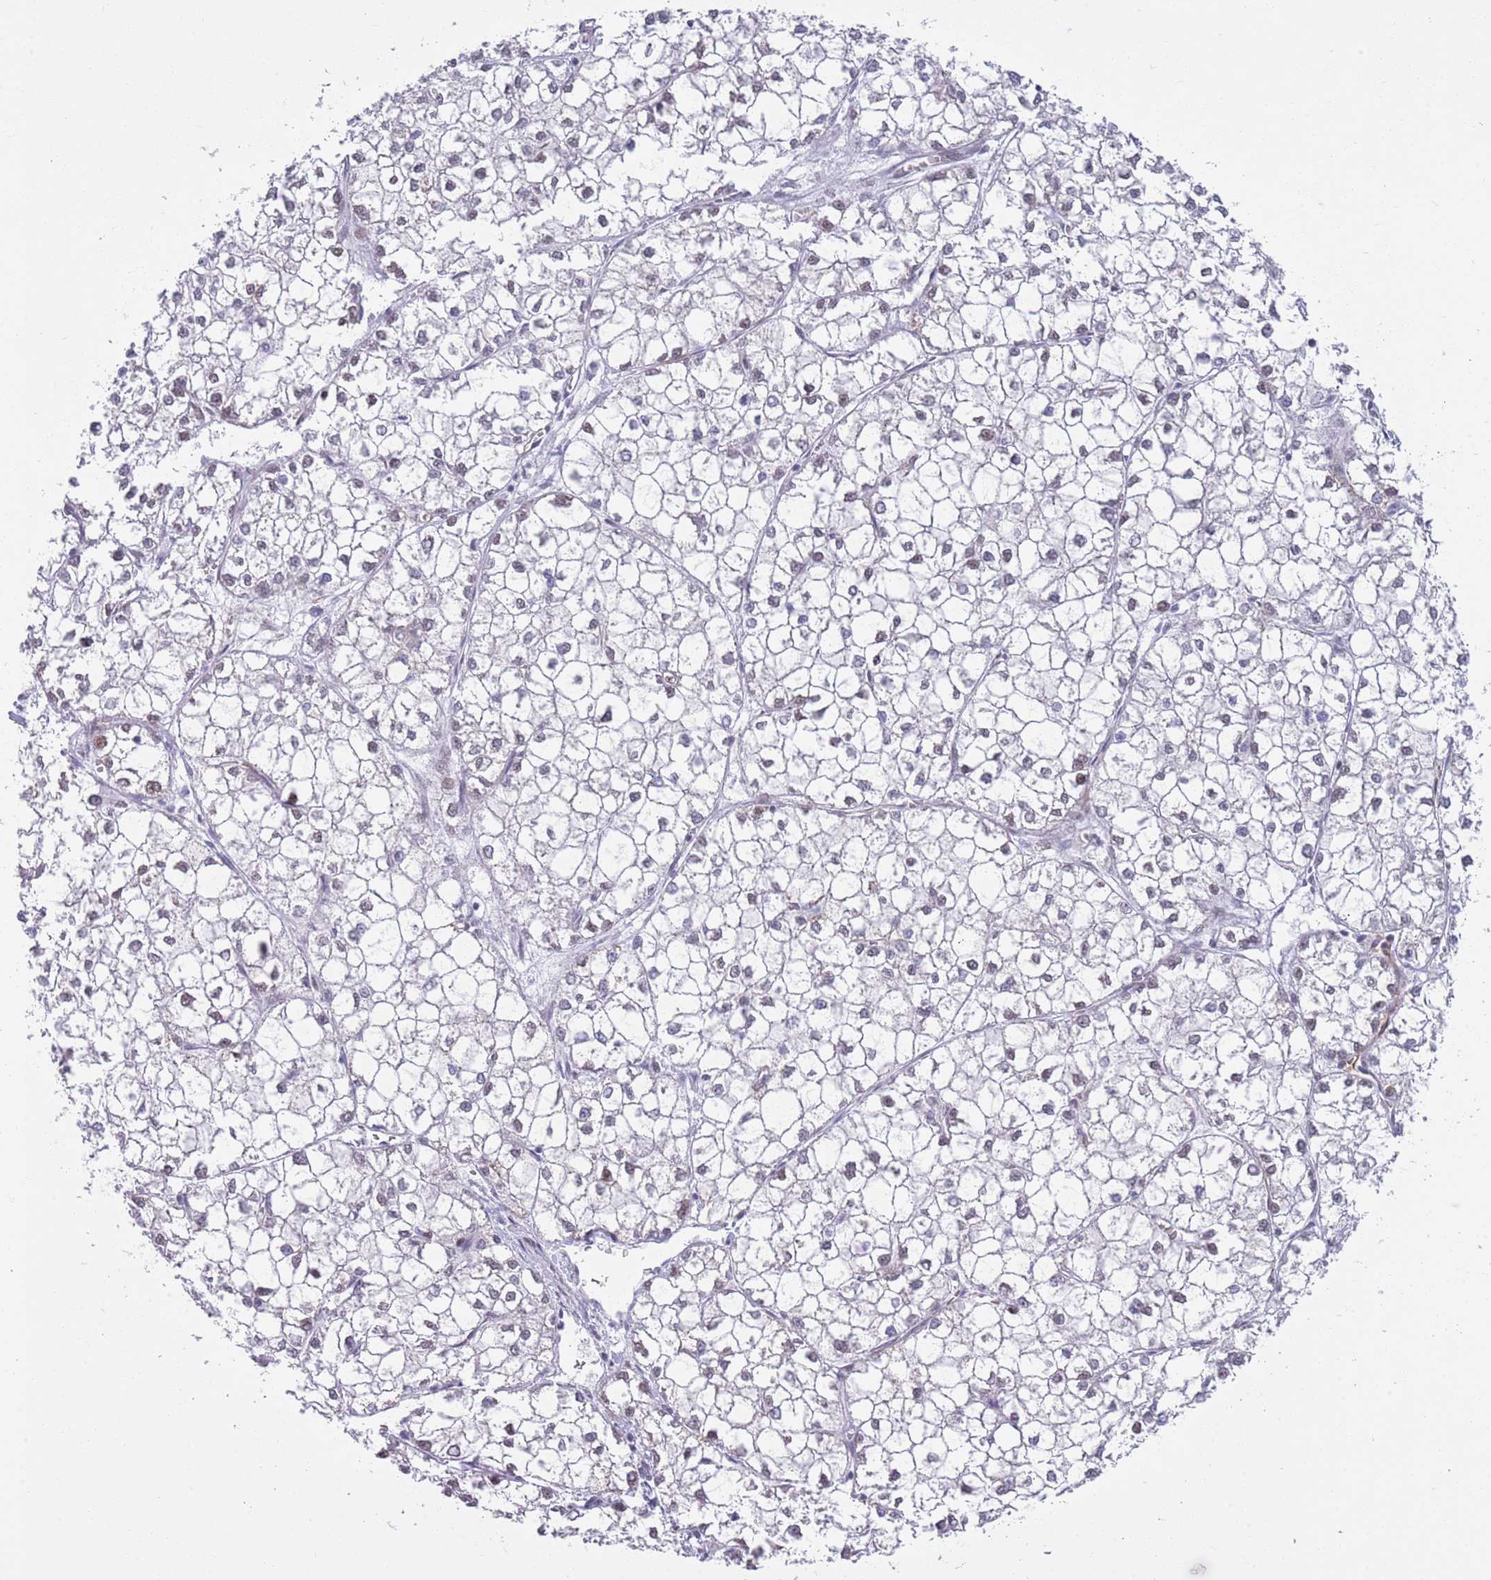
{"staining": {"intensity": "negative", "quantity": "none", "location": "none"}, "tissue": "liver cancer", "cell_type": "Tumor cells", "image_type": "cancer", "snomed": [{"axis": "morphology", "description": "Carcinoma, Hepatocellular, NOS"}, {"axis": "topography", "description": "Liver"}], "caption": "The micrograph displays no significant expression in tumor cells of hepatocellular carcinoma (liver).", "gene": "RFX1", "patient": {"sex": "female", "age": 43}}